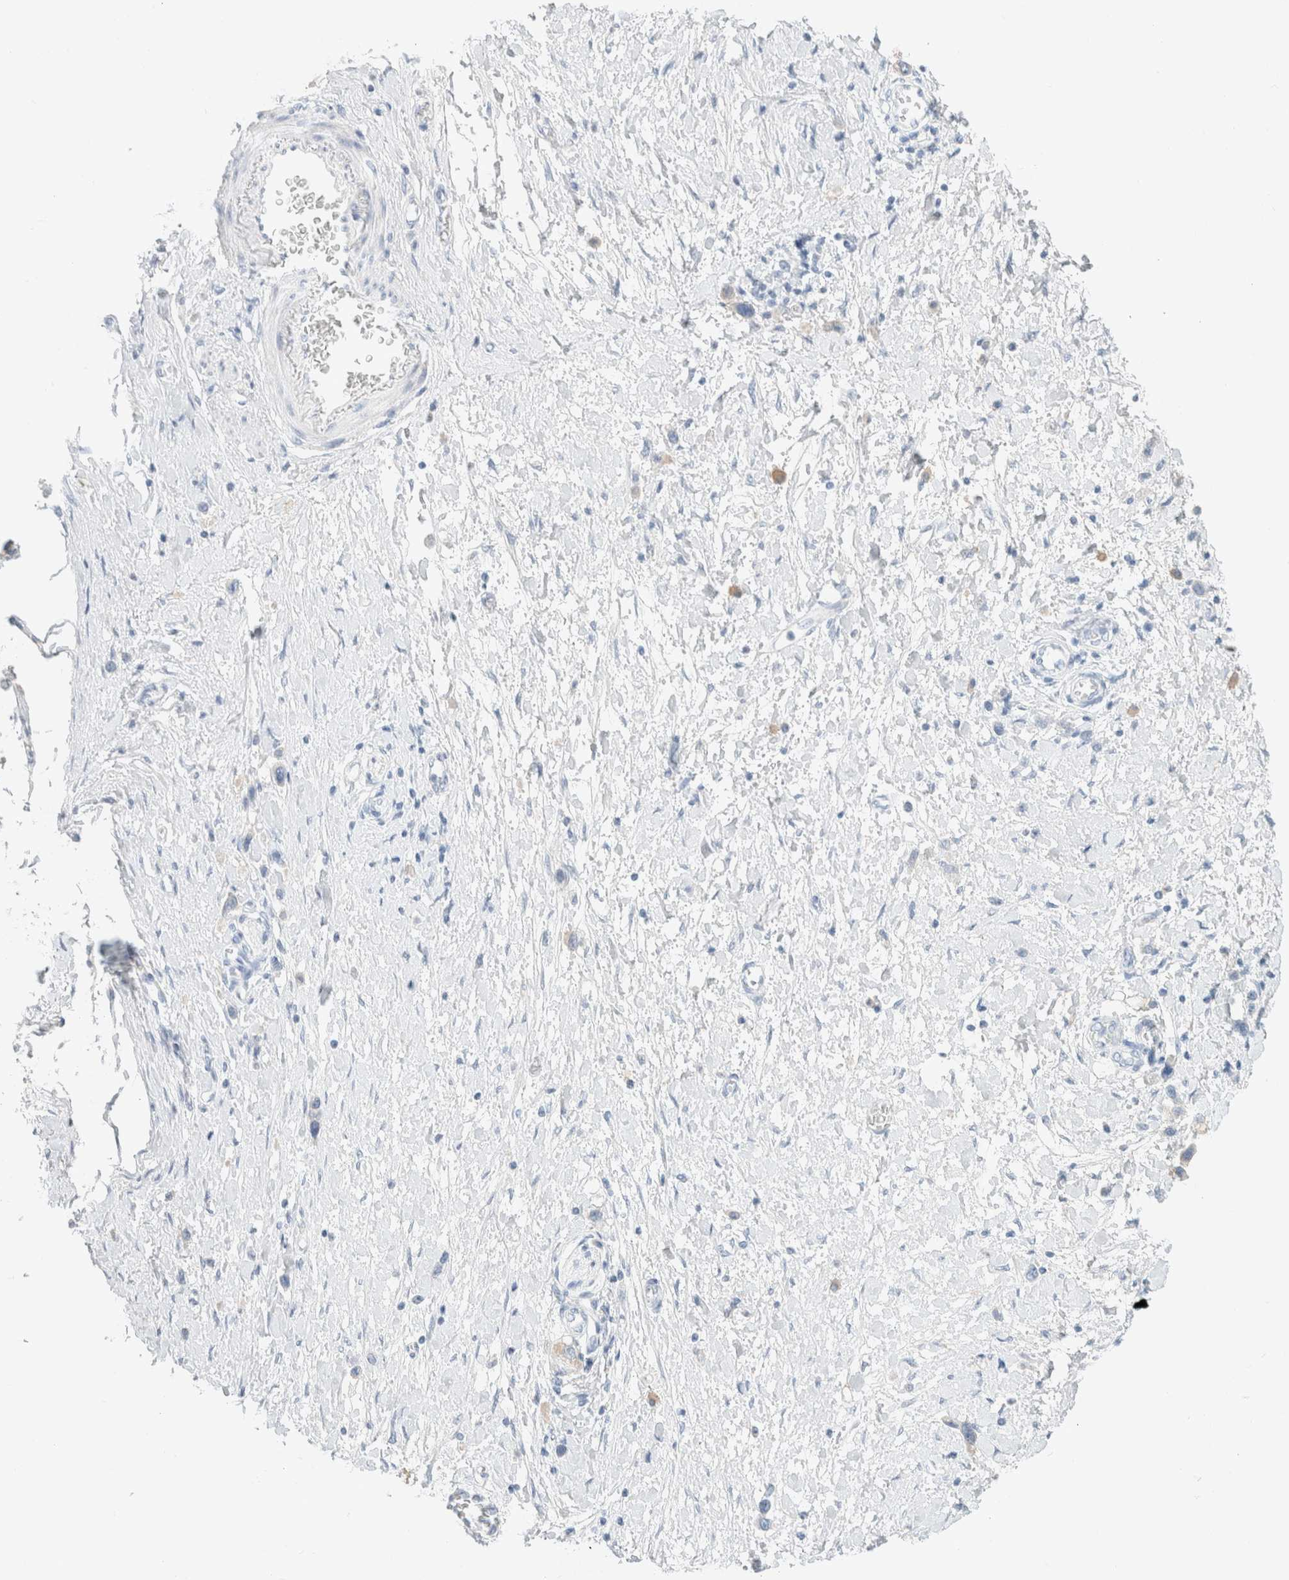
{"staining": {"intensity": "negative", "quantity": "none", "location": "none"}, "tissue": "stomach cancer", "cell_type": "Tumor cells", "image_type": "cancer", "snomed": [{"axis": "morphology", "description": "Adenocarcinoma, NOS"}, {"axis": "topography", "description": "Stomach"}], "caption": "Human stomach cancer stained for a protein using immunohistochemistry (IHC) shows no positivity in tumor cells.", "gene": "CPQ", "patient": {"sex": "female", "age": 65}}